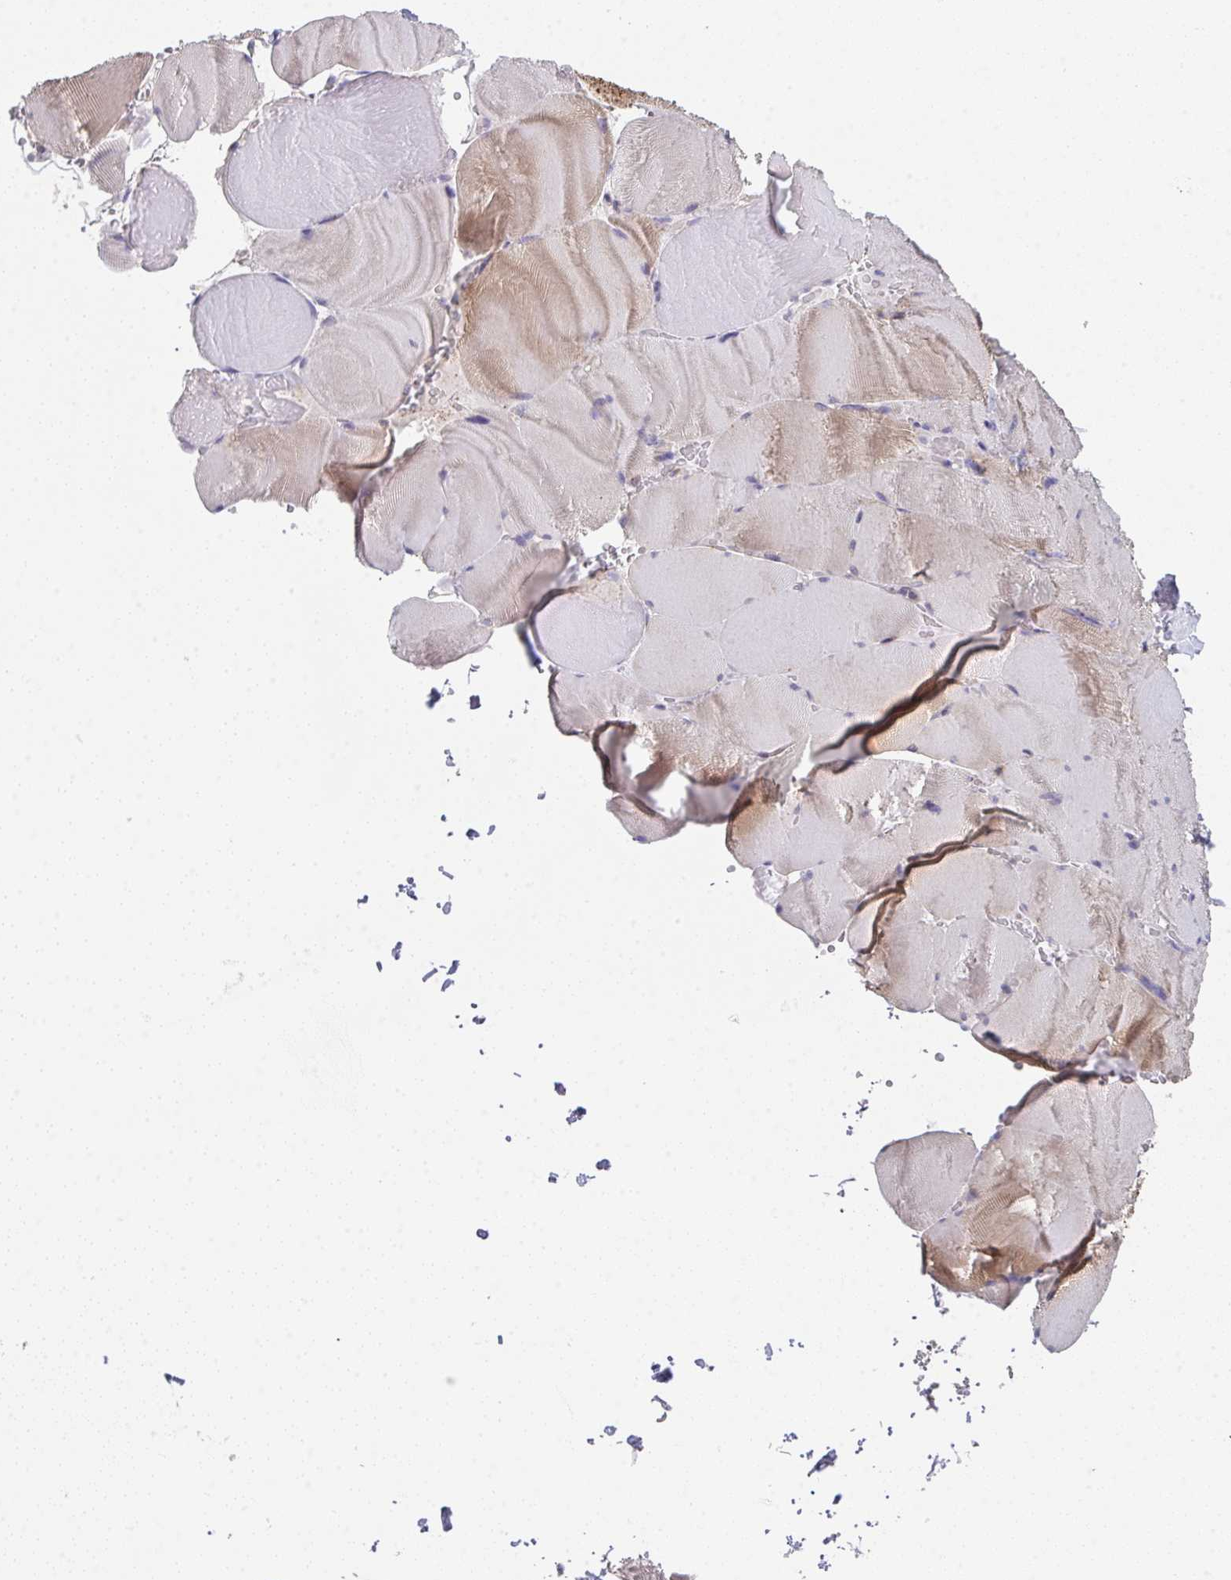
{"staining": {"intensity": "weak", "quantity": "<25%", "location": "cytoplasmic/membranous"}, "tissue": "skeletal muscle", "cell_type": "Myocytes", "image_type": "normal", "snomed": [{"axis": "morphology", "description": "Normal tissue, NOS"}, {"axis": "topography", "description": "Skeletal muscle"}, {"axis": "topography", "description": "Head-Neck"}], "caption": "Immunohistochemistry histopathology image of unremarkable skeletal muscle: human skeletal muscle stained with DAB (3,3'-diaminobenzidine) exhibits no significant protein positivity in myocytes. The staining is performed using DAB (3,3'-diaminobenzidine) brown chromogen with nuclei counter-stained in using hematoxylin.", "gene": "TSPAN31", "patient": {"sex": "male", "age": 66}}